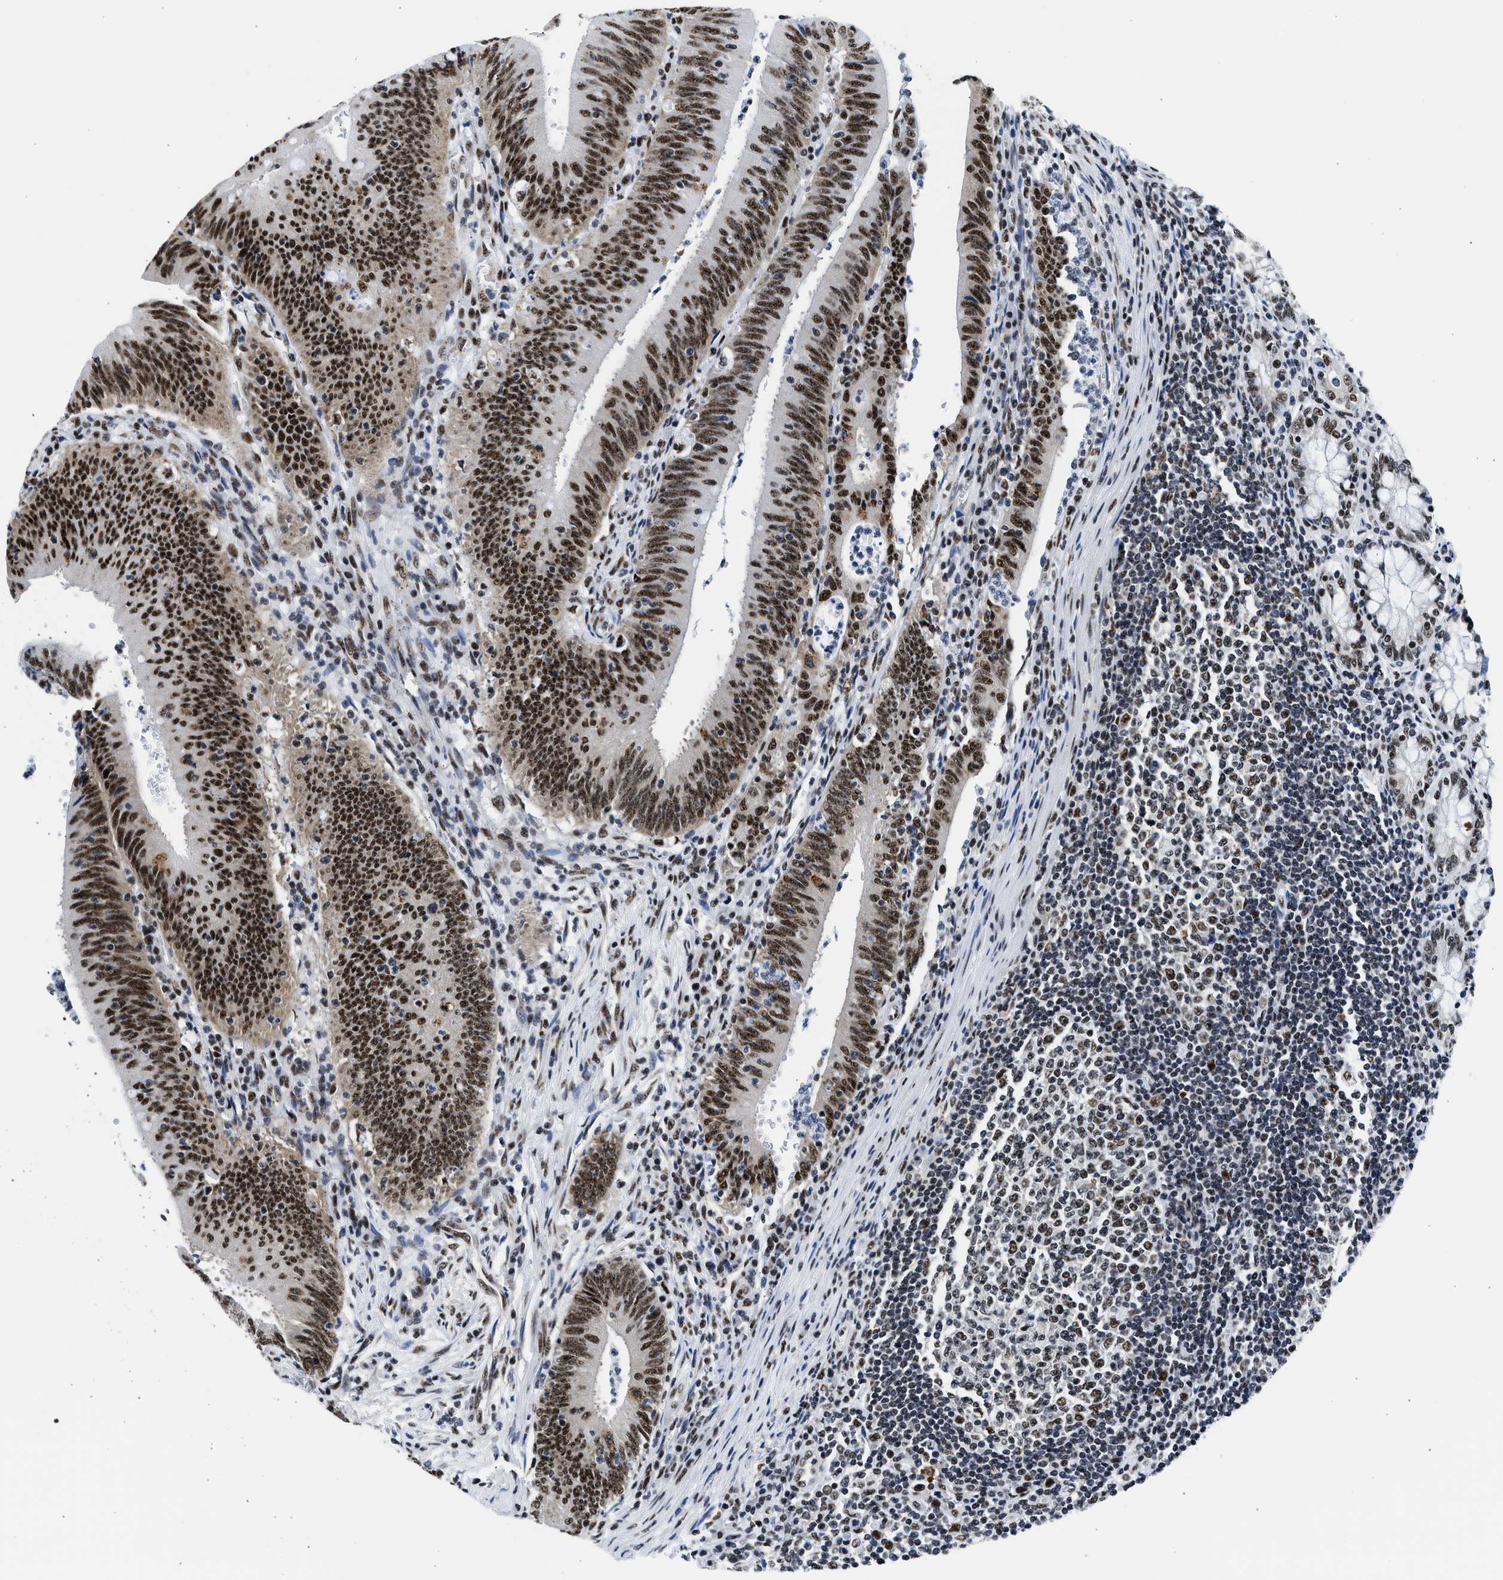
{"staining": {"intensity": "strong", "quantity": ">75%", "location": "nuclear"}, "tissue": "colorectal cancer", "cell_type": "Tumor cells", "image_type": "cancer", "snomed": [{"axis": "morphology", "description": "Normal tissue, NOS"}, {"axis": "morphology", "description": "Adenocarcinoma, NOS"}, {"axis": "topography", "description": "Rectum"}], "caption": "IHC of human colorectal adenocarcinoma reveals high levels of strong nuclear positivity in about >75% of tumor cells.", "gene": "RBM8A", "patient": {"sex": "female", "age": 66}}